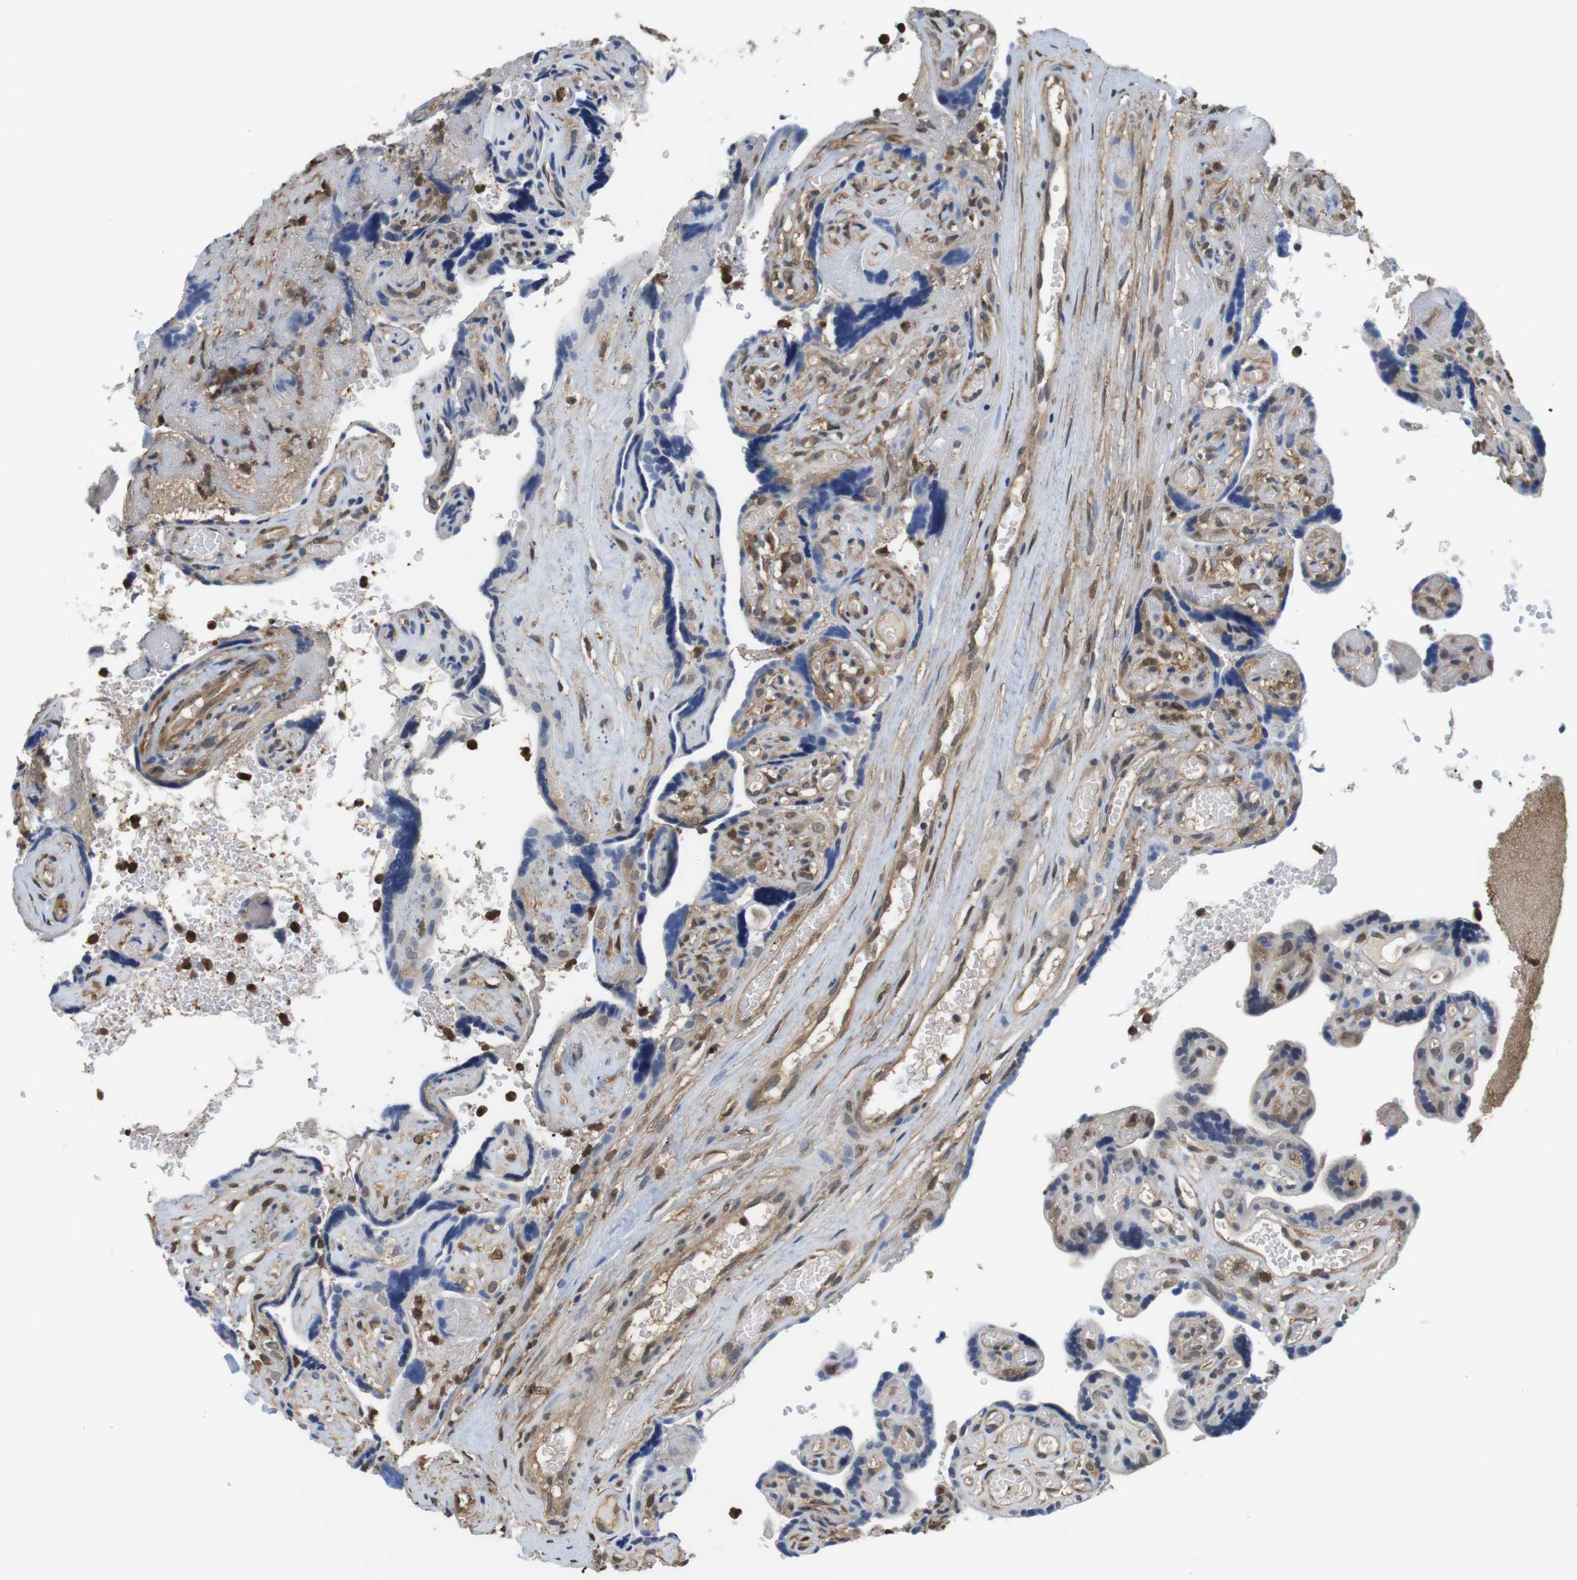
{"staining": {"intensity": "negative", "quantity": "none", "location": "none"}, "tissue": "placenta", "cell_type": "Trophoblastic cells", "image_type": "normal", "snomed": [{"axis": "morphology", "description": "Normal tissue, NOS"}, {"axis": "topography", "description": "Placenta"}], "caption": "Image shows no significant protein expression in trophoblastic cells of benign placenta.", "gene": "LDHA", "patient": {"sex": "female", "age": 30}}